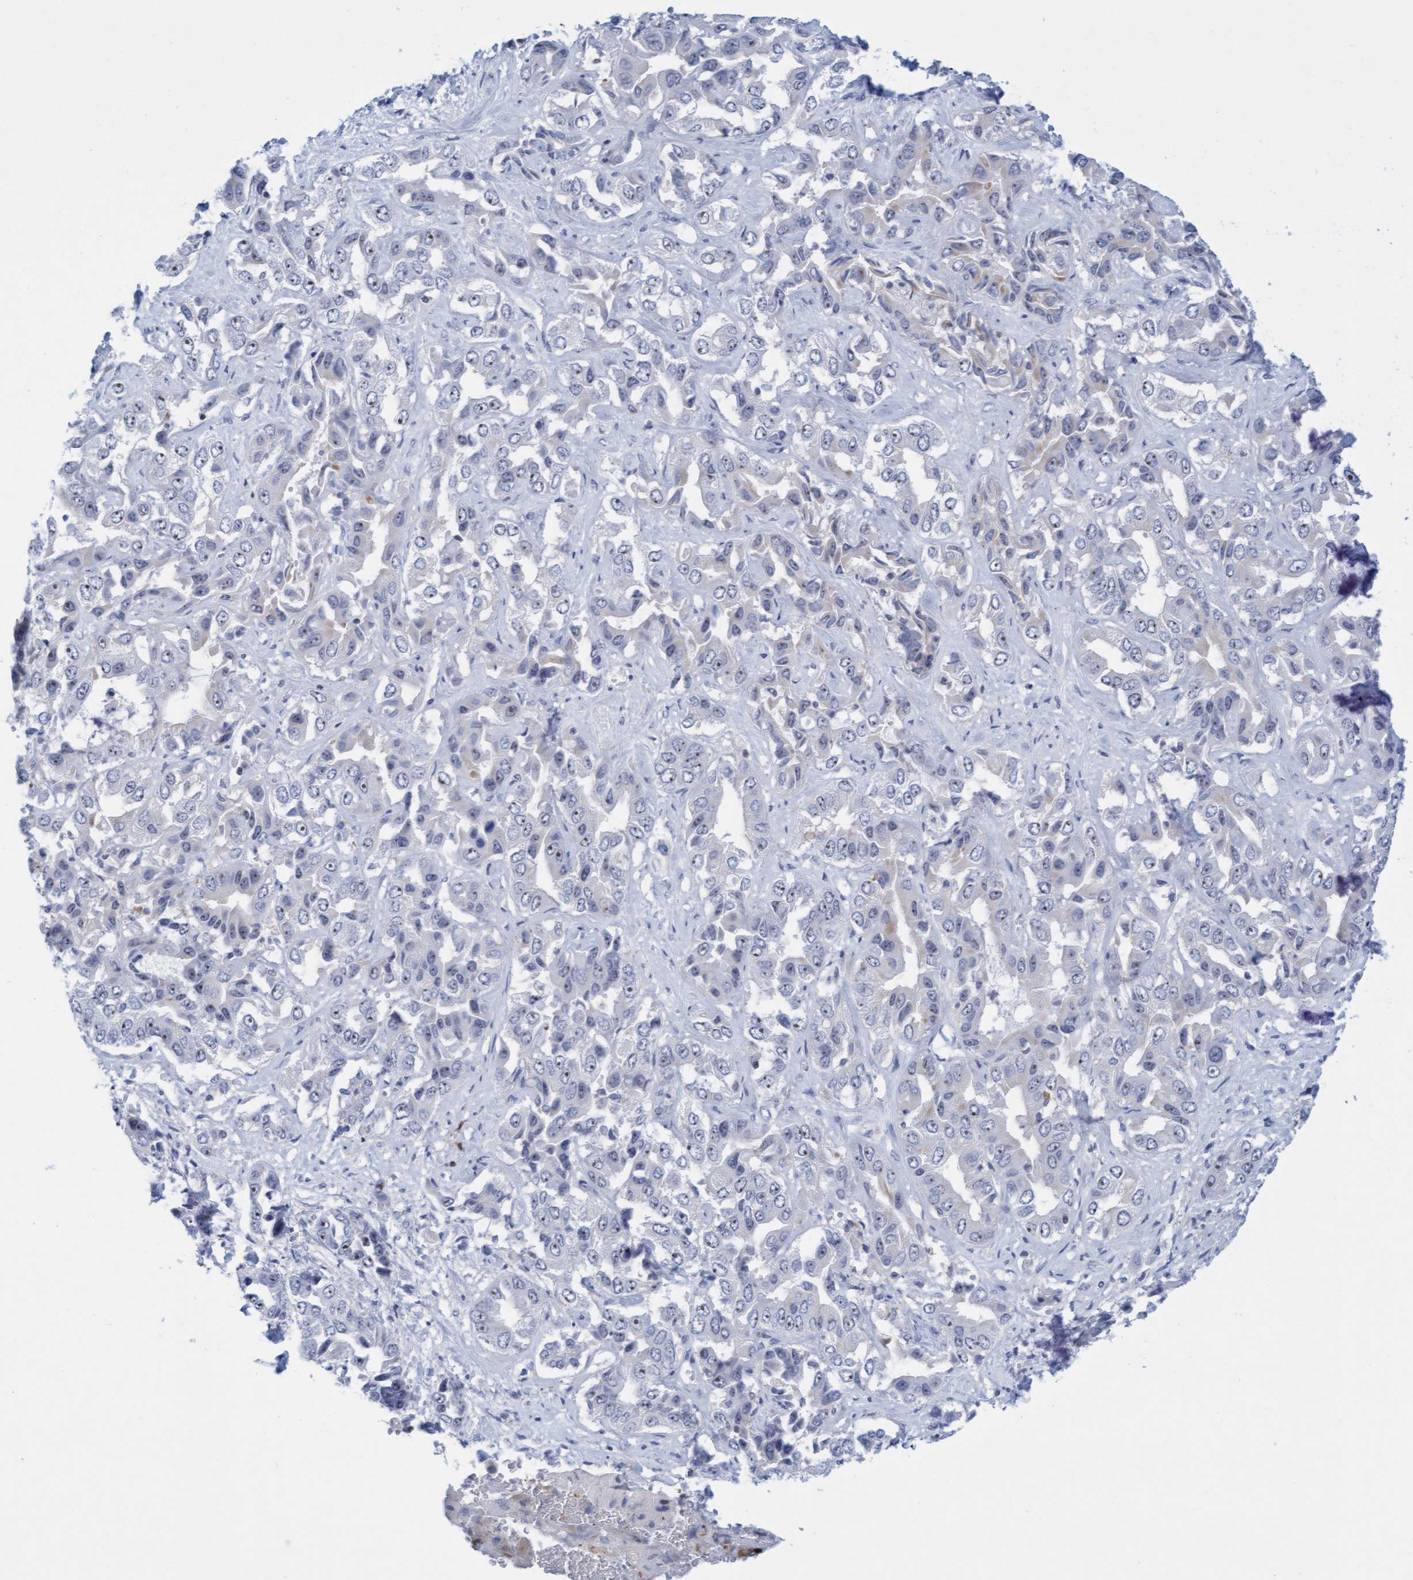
{"staining": {"intensity": "negative", "quantity": "none", "location": "none"}, "tissue": "liver cancer", "cell_type": "Tumor cells", "image_type": "cancer", "snomed": [{"axis": "morphology", "description": "Cholangiocarcinoma"}, {"axis": "topography", "description": "Liver"}], "caption": "The micrograph displays no significant positivity in tumor cells of cholangiocarcinoma (liver).", "gene": "FNBP1", "patient": {"sex": "female", "age": 52}}